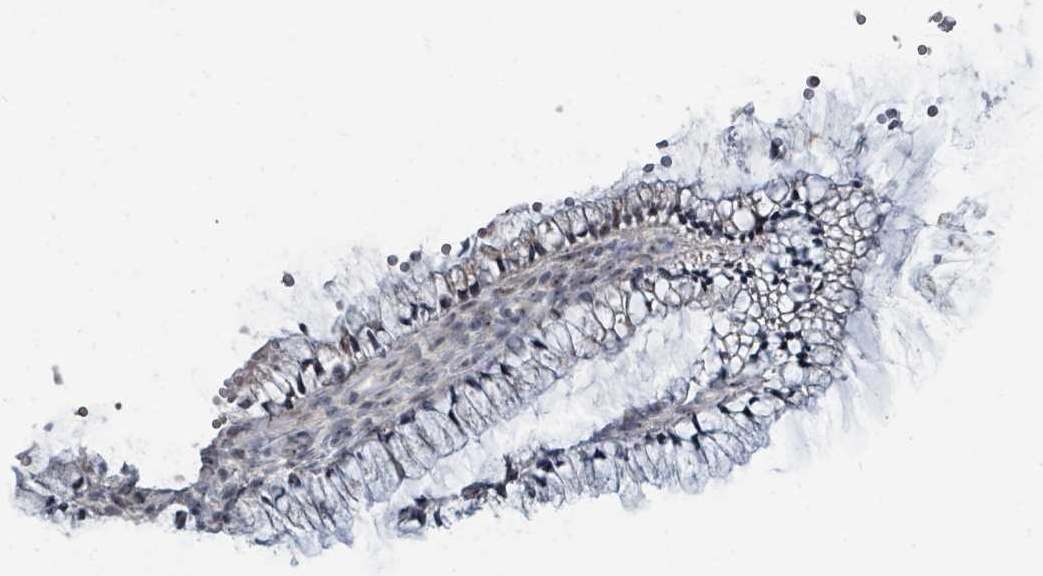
{"staining": {"intensity": "negative", "quantity": "none", "location": "none"}, "tissue": "cervix", "cell_type": "Glandular cells", "image_type": "normal", "snomed": [{"axis": "morphology", "description": "Normal tissue, NOS"}, {"axis": "topography", "description": "Cervix"}], "caption": "This is a photomicrograph of immunohistochemistry (IHC) staining of normal cervix, which shows no staining in glandular cells. (DAB (3,3'-diaminobenzidine) immunohistochemistry visualized using brightfield microscopy, high magnification).", "gene": "TRDMT1", "patient": {"sex": "female", "age": 36}}